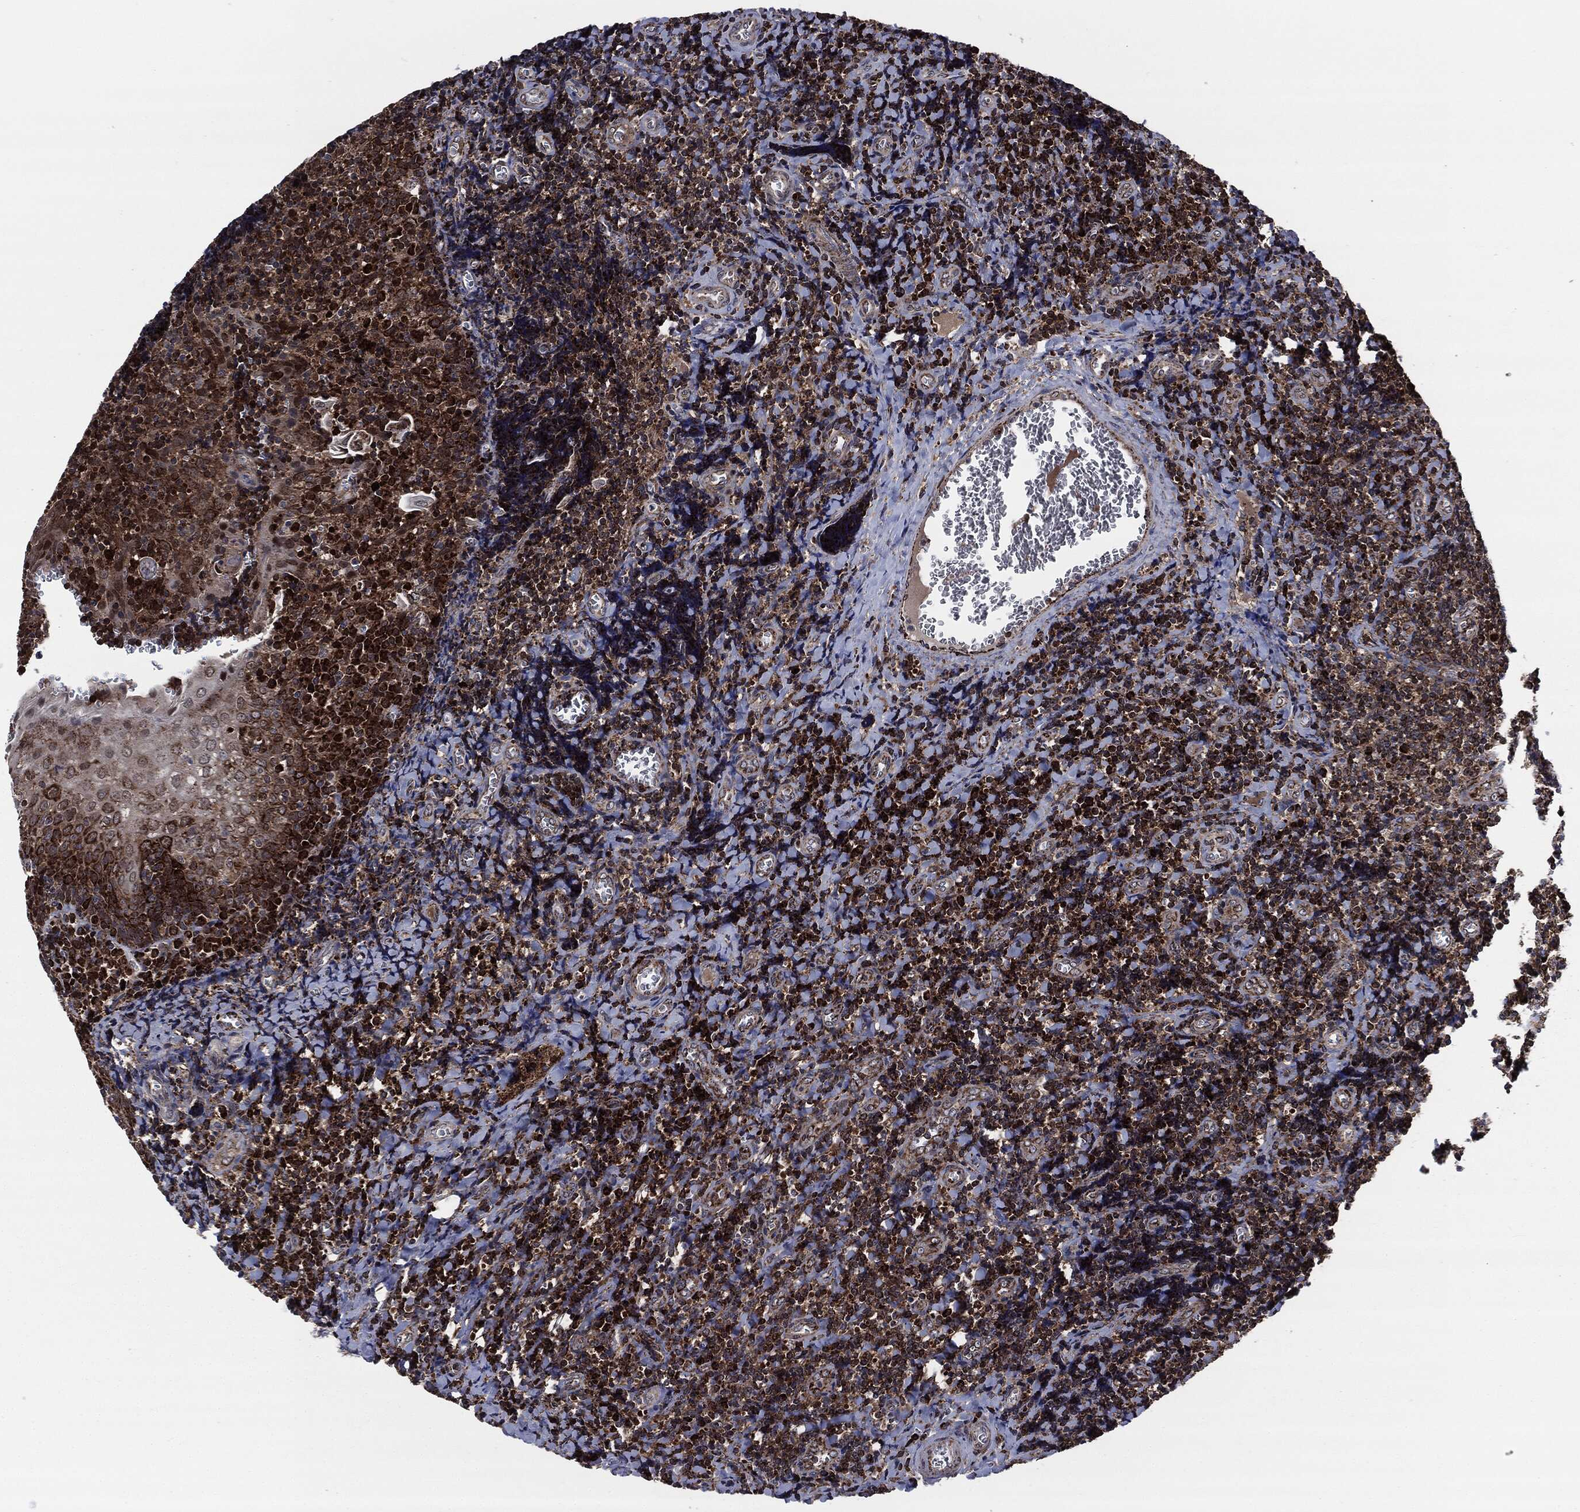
{"staining": {"intensity": "strong", "quantity": ">75%", "location": "cytoplasmic/membranous"}, "tissue": "tonsil", "cell_type": "Germinal center cells", "image_type": "normal", "snomed": [{"axis": "morphology", "description": "Normal tissue, NOS"}, {"axis": "morphology", "description": "Inflammation, NOS"}, {"axis": "topography", "description": "Tonsil"}], "caption": "Unremarkable tonsil shows strong cytoplasmic/membranous expression in approximately >75% of germinal center cells, visualized by immunohistochemistry. (DAB (3,3'-diaminobenzidine) = brown stain, brightfield microscopy at high magnification).", "gene": "FH", "patient": {"sex": "female", "age": 31}}